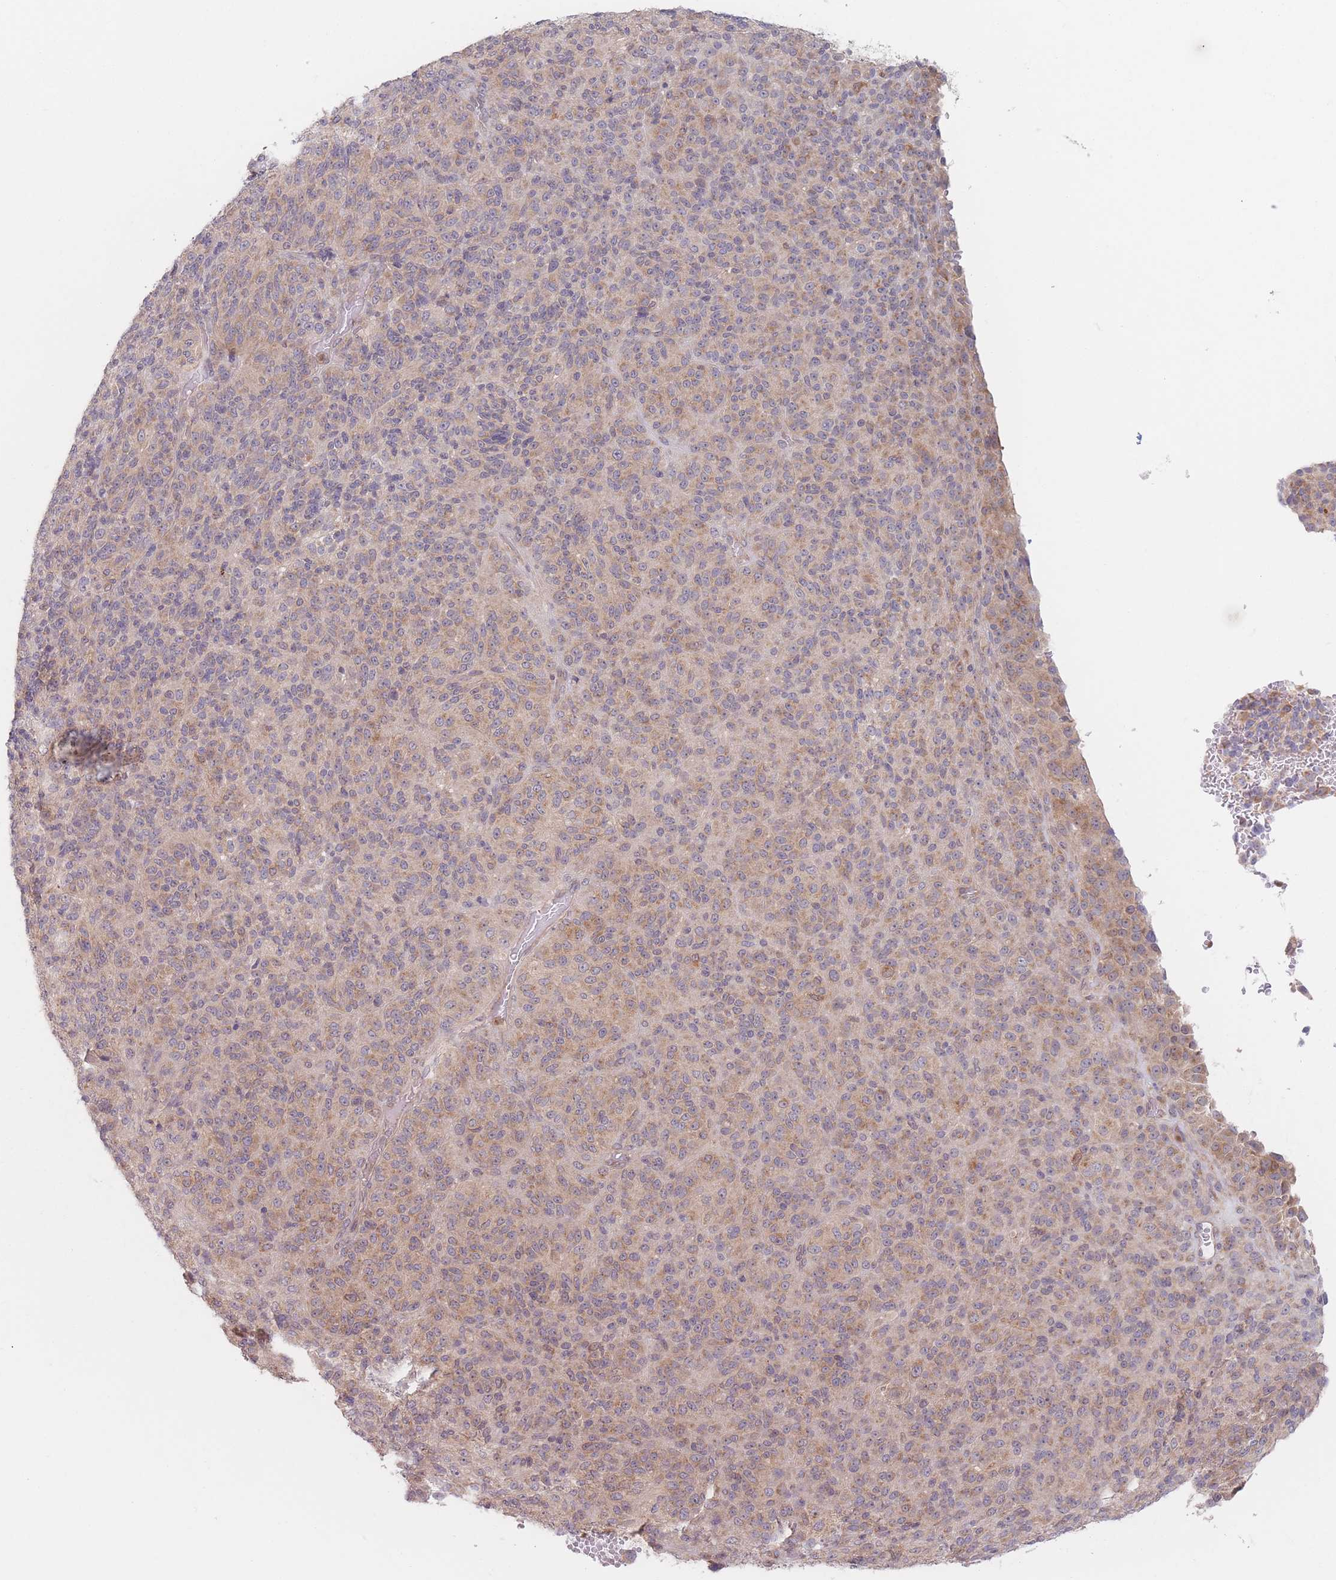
{"staining": {"intensity": "moderate", "quantity": "<25%", "location": "cytoplasmic/membranous"}, "tissue": "melanoma", "cell_type": "Tumor cells", "image_type": "cancer", "snomed": [{"axis": "morphology", "description": "Malignant melanoma, Metastatic site"}, {"axis": "topography", "description": "Brain"}], "caption": "Protein expression analysis of malignant melanoma (metastatic site) displays moderate cytoplasmic/membranous positivity in about <25% of tumor cells.", "gene": "PPM1A", "patient": {"sex": "female", "age": 56}}